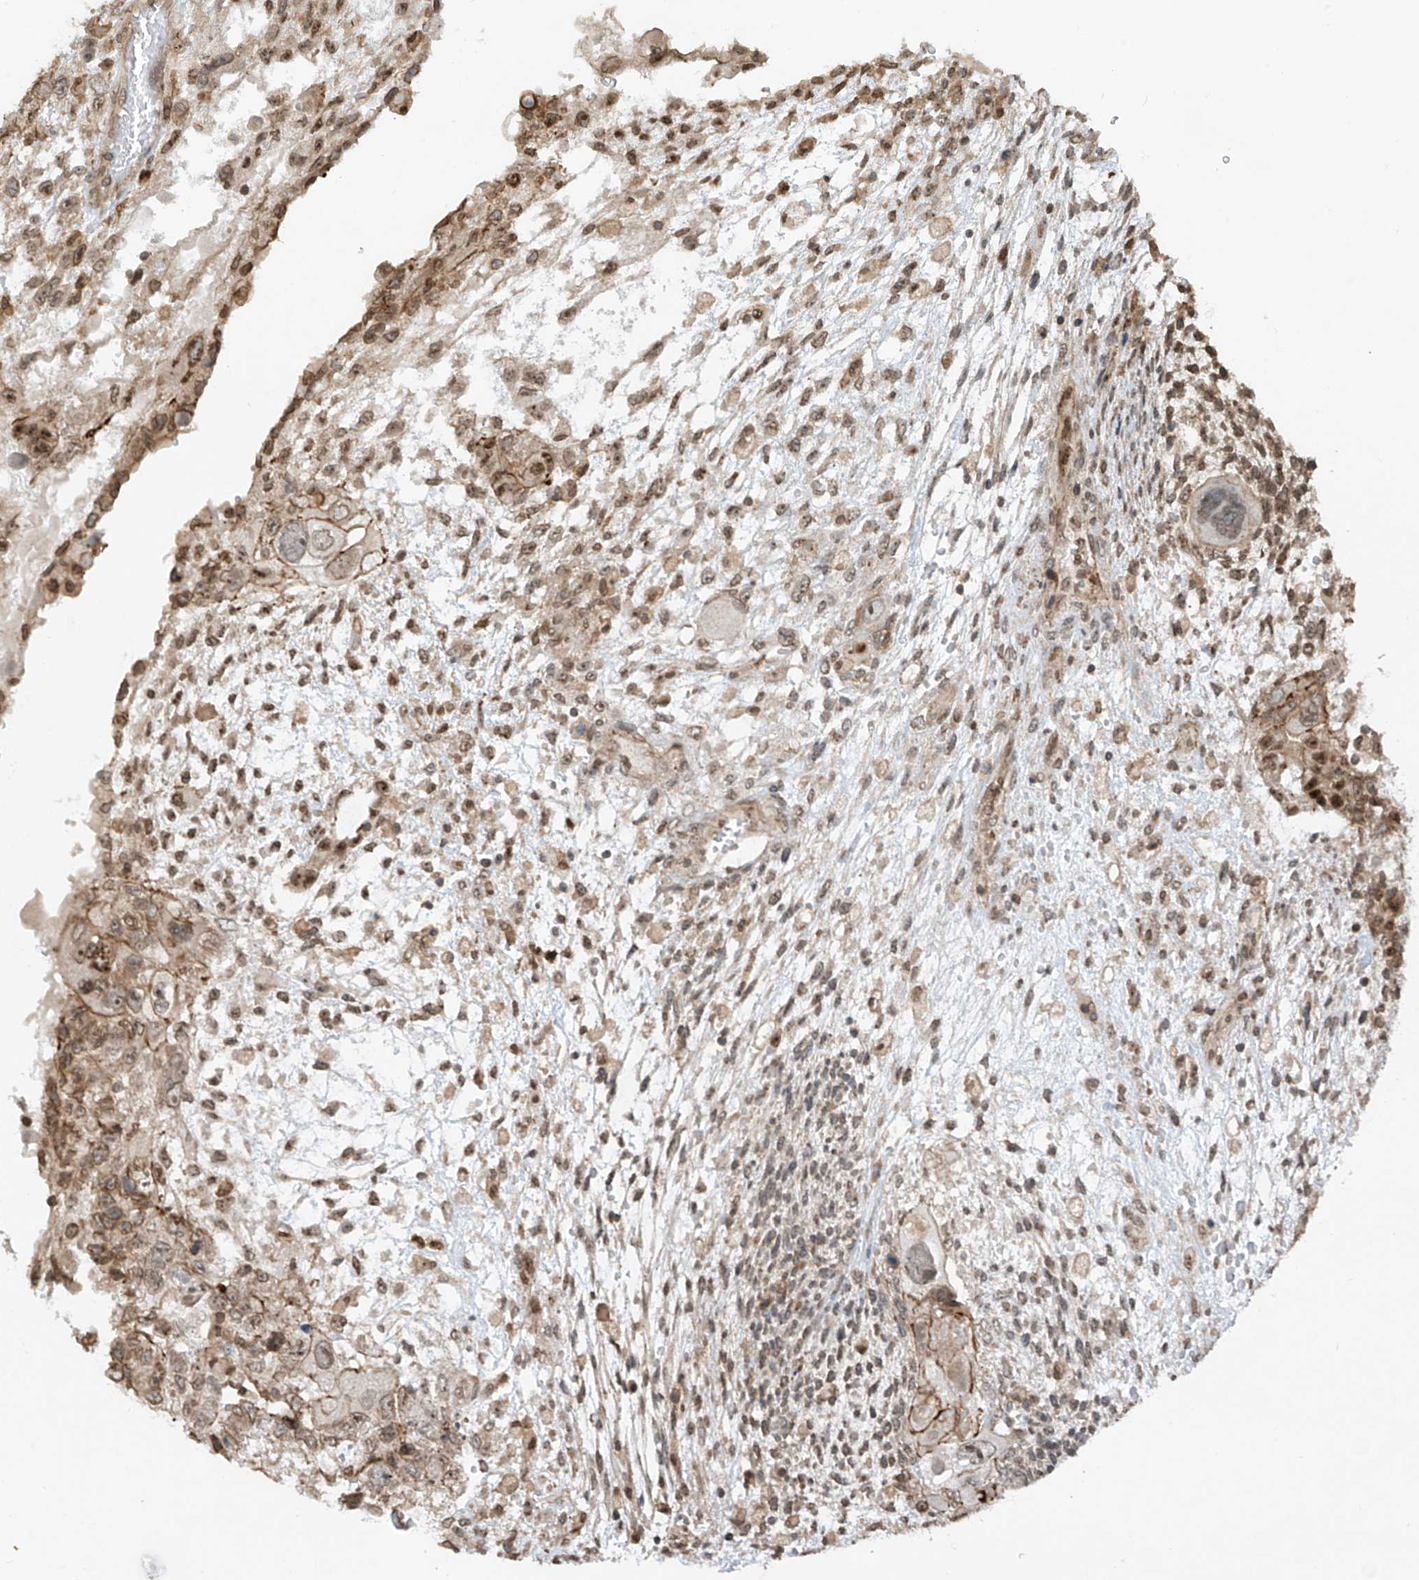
{"staining": {"intensity": "moderate", "quantity": "25%-75%", "location": "cytoplasmic/membranous,nuclear"}, "tissue": "testis cancer", "cell_type": "Tumor cells", "image_type": "cancer", "snomed": [{"axis": "morphology", "description": "Carcinoma, Embryonal, NOS"}, {"axis": "topography", "description": "Testis"}], "caption": "A photomicrograph of testis cancer stained for a protein displays moderate cytoplasmic/membranous and nuclear brown staining in tumor cells.", "gene": "REPIN1", "patient": {"sex": "male", "age": 36}}